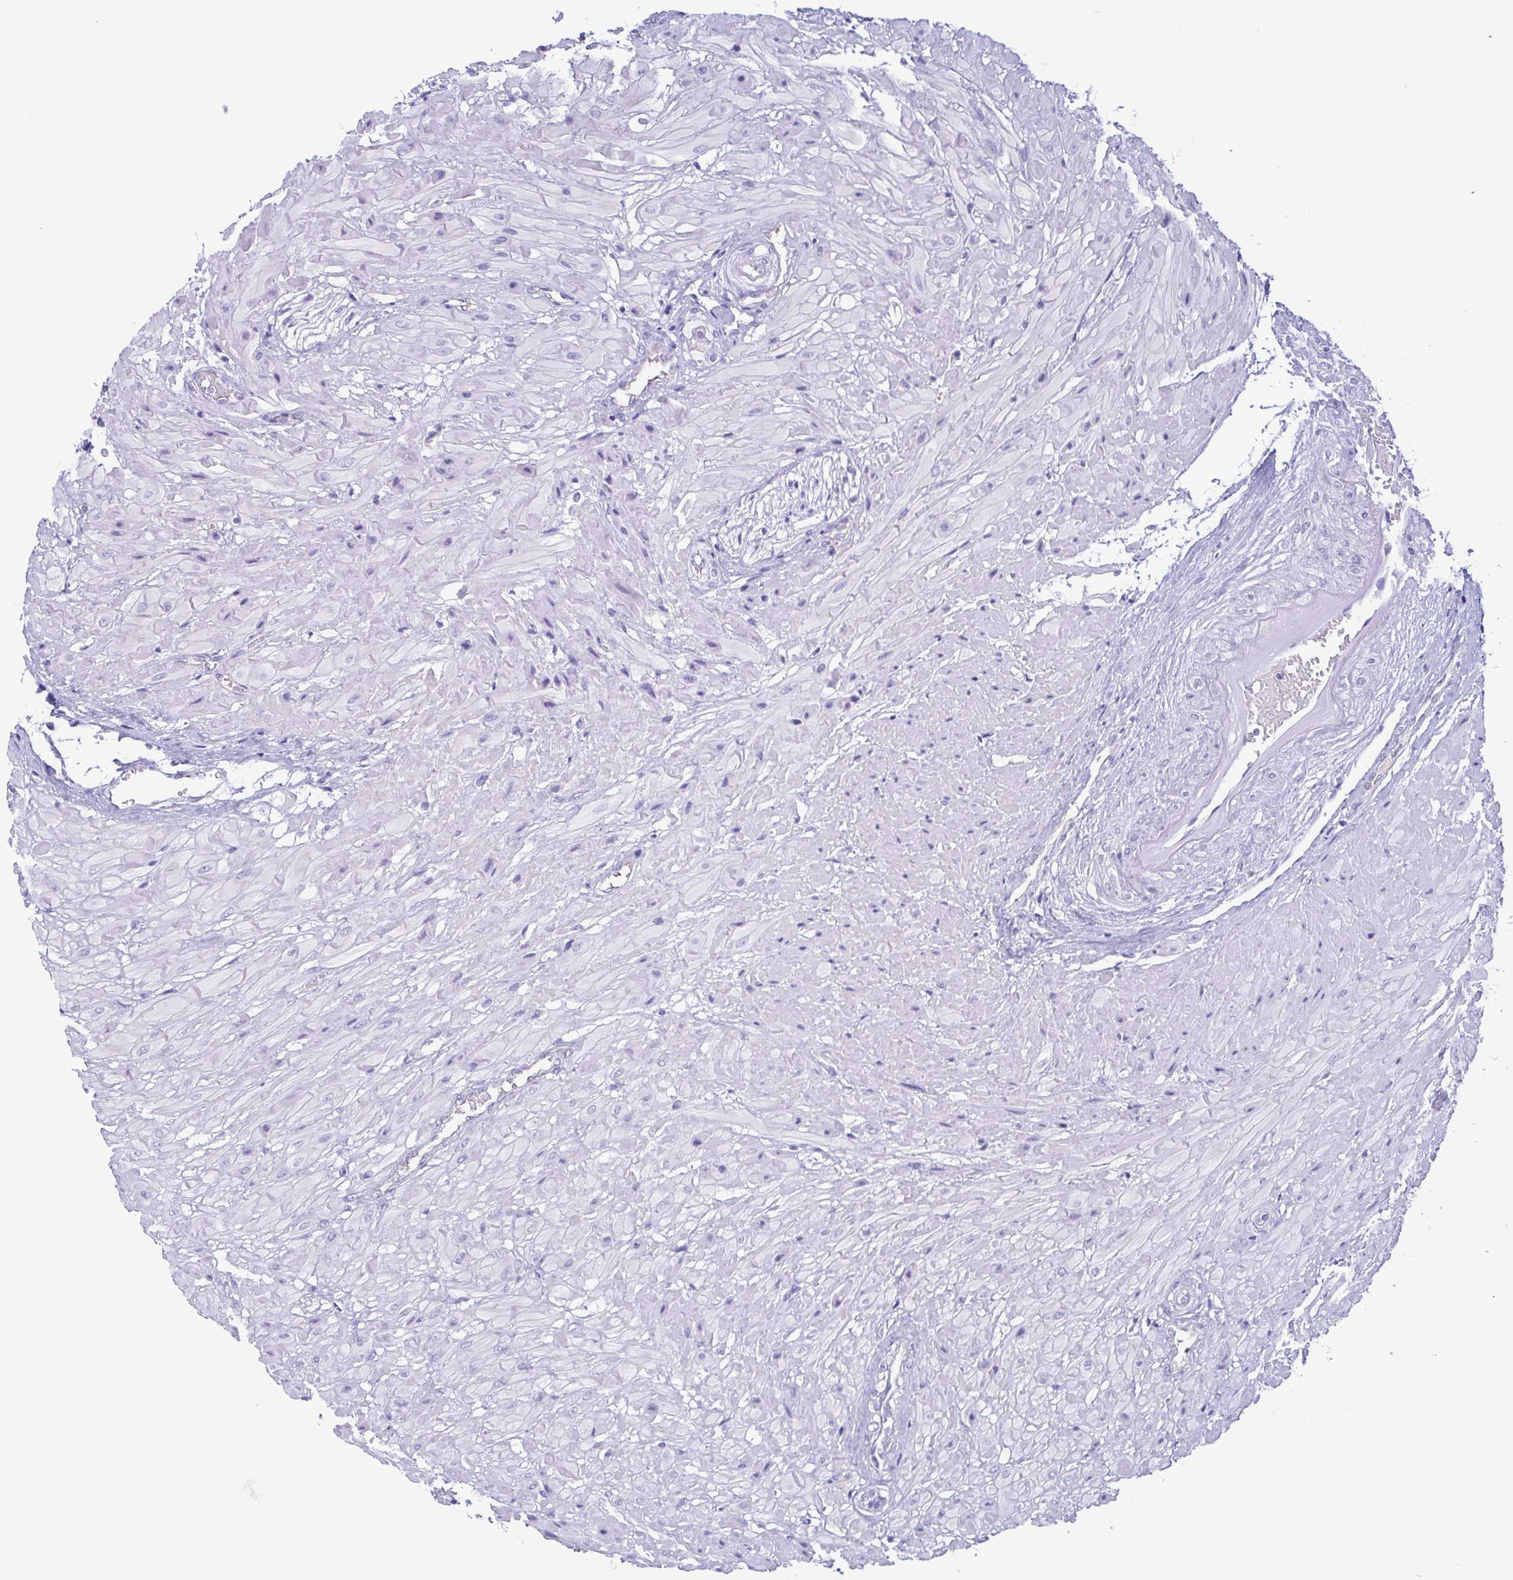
{"staining": {"intensity": "negative", "quantity": "none", "location": "none"}, "tissue": "seminal vesicle", "cell_type": "Glandular cells", "image_type": "normal", "snomed": [{"axis": "morphology", "description": "Normal tissue, NOS"}, {"axis": "topography", "description": "Seminal veicle"}], "caption": "Micrograph shows no protein positivity in glandular cells of unremarkable seminal vesicle.", "gene": "LDHC", "patient": {"sex": "male", "age": 55}}